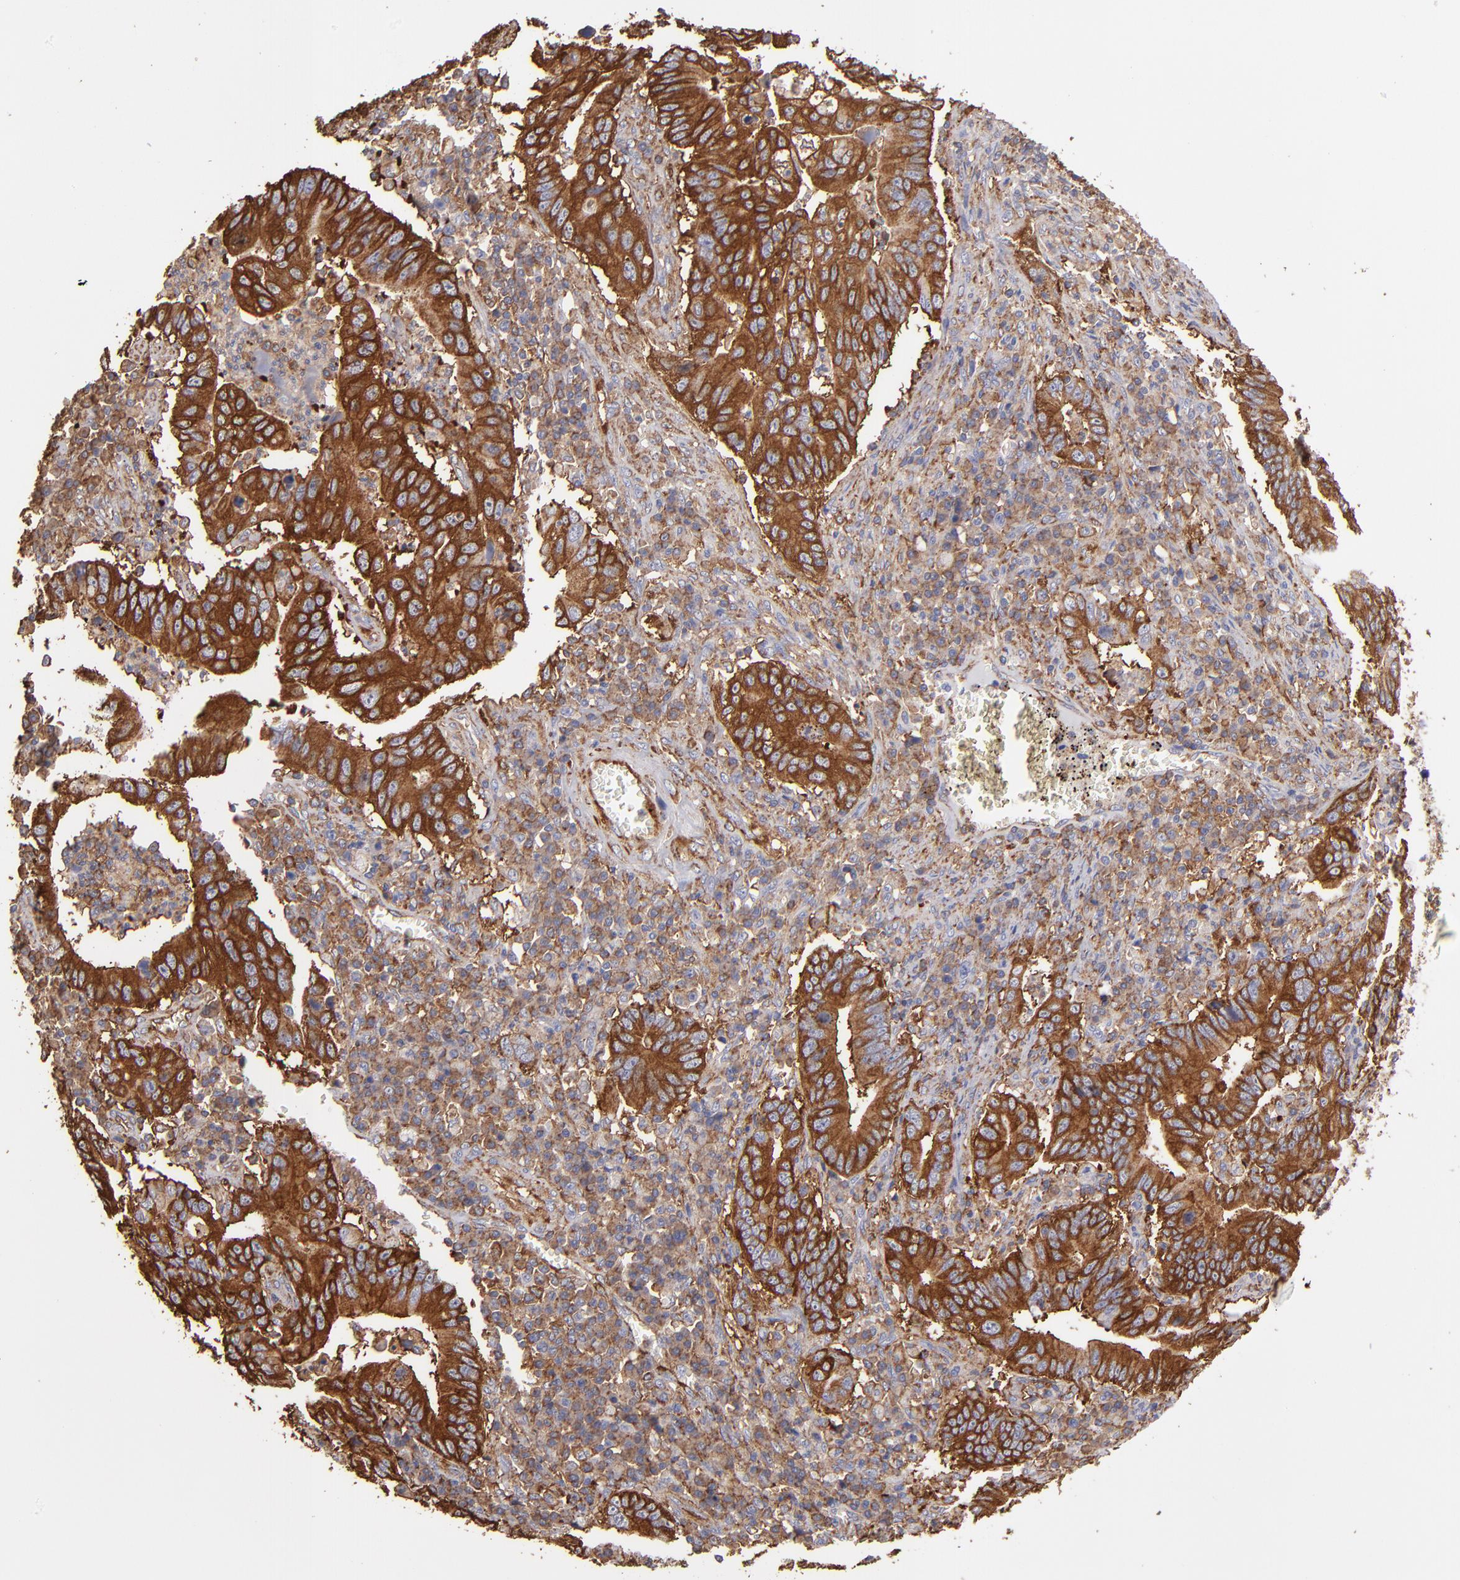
{"staining": {"intensity": "strong", "quantity": ">75%", "location": "cytoplasmic/membranous"}, "tissue": "stomach cancer", "cell_type": "Tumor cells", "image_type": "cancer", "snomed": [{"axis": "morphology", "description": "Adenocarcinoma, NOS"}, {"axis": "topography", "description": "Stomach, upper"}], "caption": "Human adenocarcinoma (stomach) stained with a protein marker reveals strong staining in tumor cells.", "gene": "MVP", "patient": {"sex": "male", "age": 63}}